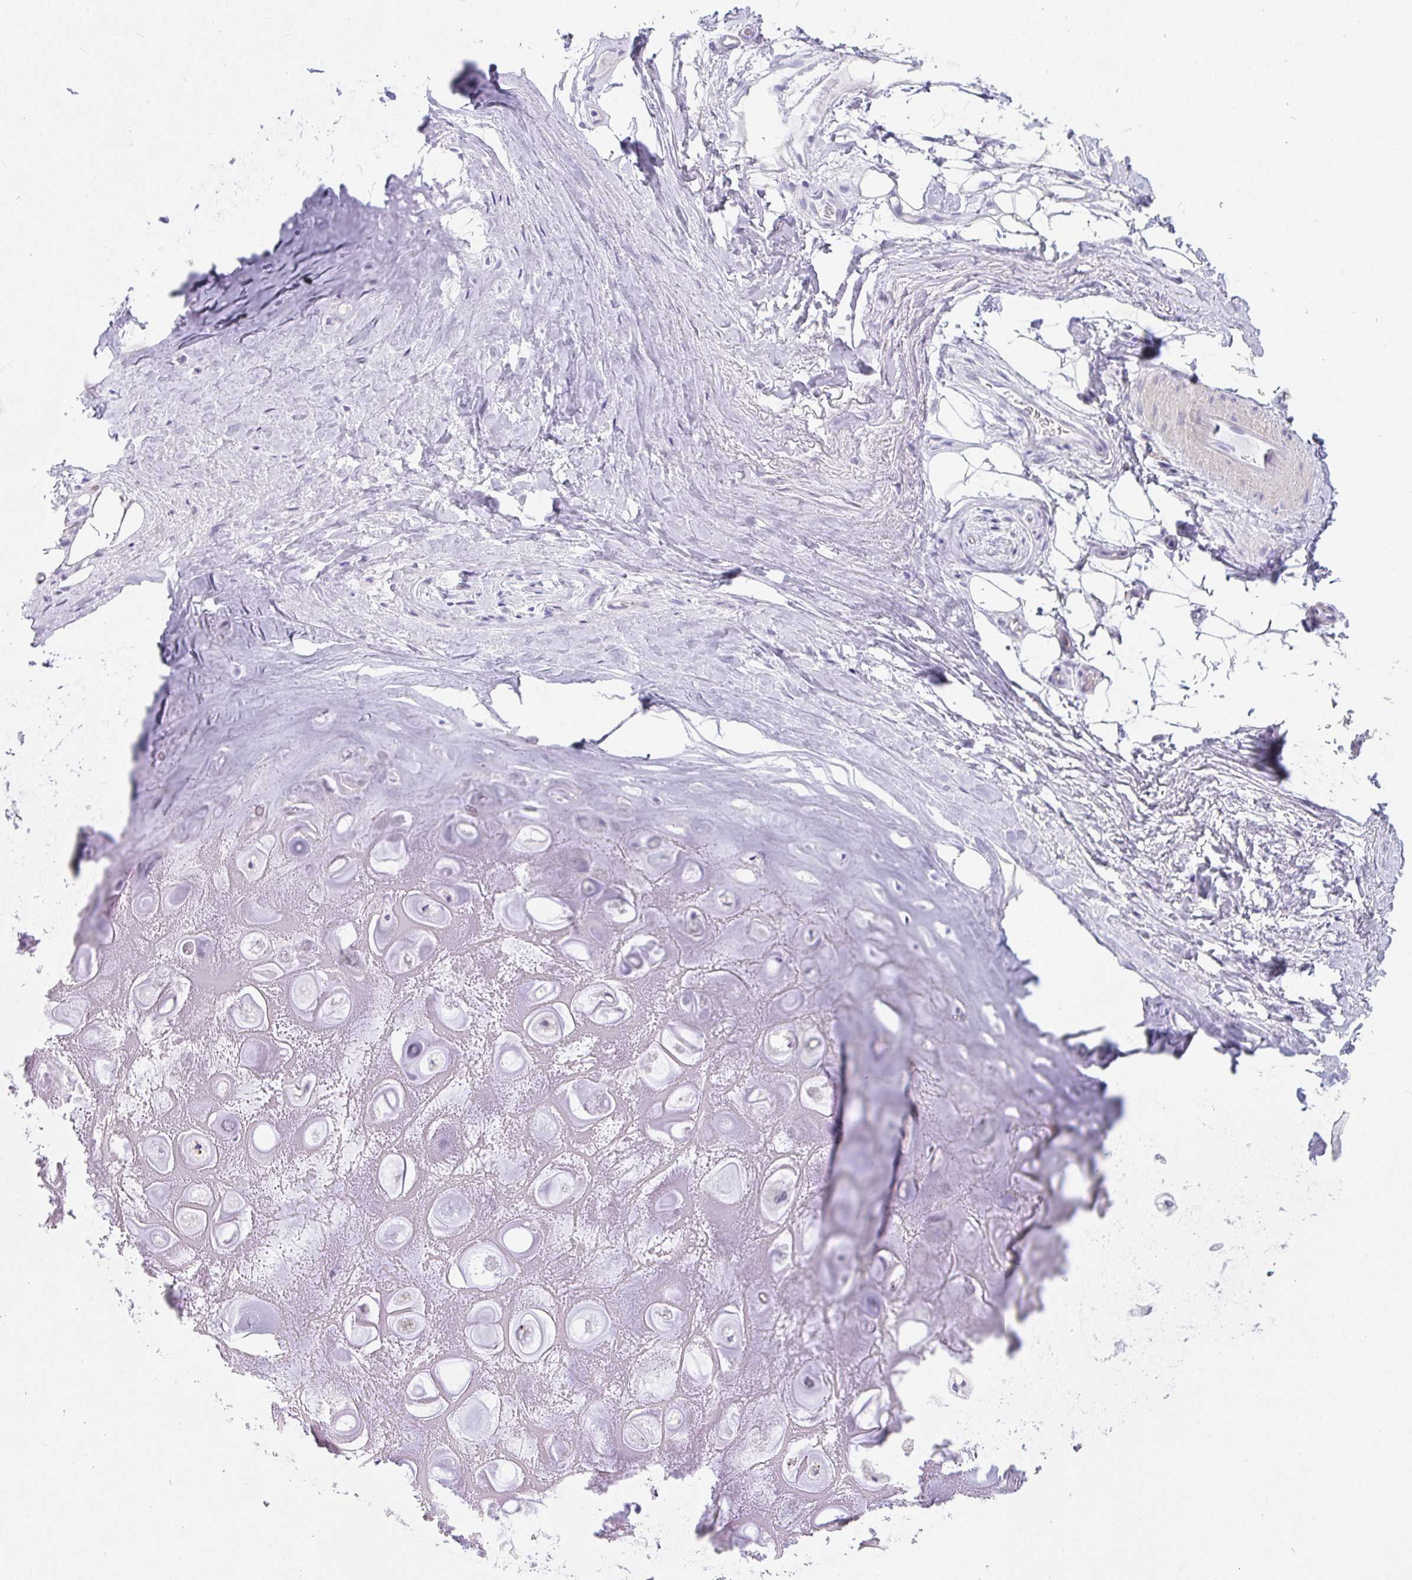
{"staining": {"intensity": "negative", "quantity": "none", "location": "none"}, "tissue": "adipose tissue", "cell_type": "Adipocytes", "image_type": "normal", "snomed": [{"axis": "morphology", "description": "Normal tissue, NOS"}, {"axis": "topography", "description": "Lymph node"}, {"axis": "topography", "description": "Cartilage tissue"}, {"axis": "topography", "description": "Nasopharynx"}], "caption": "The immunohistochemistry (IHC) photomicrograph has no significant expression in adipocytes of adipose tissue. The staining was performed using DAB (3,3'-diaminobenzidine) to visualize the protein expression in brown, while the nuclei were stained in blue with hematoxylin (Magnification: 20x).", "gene": "PRND", "patient": {"sex": "male", "age": 63}}